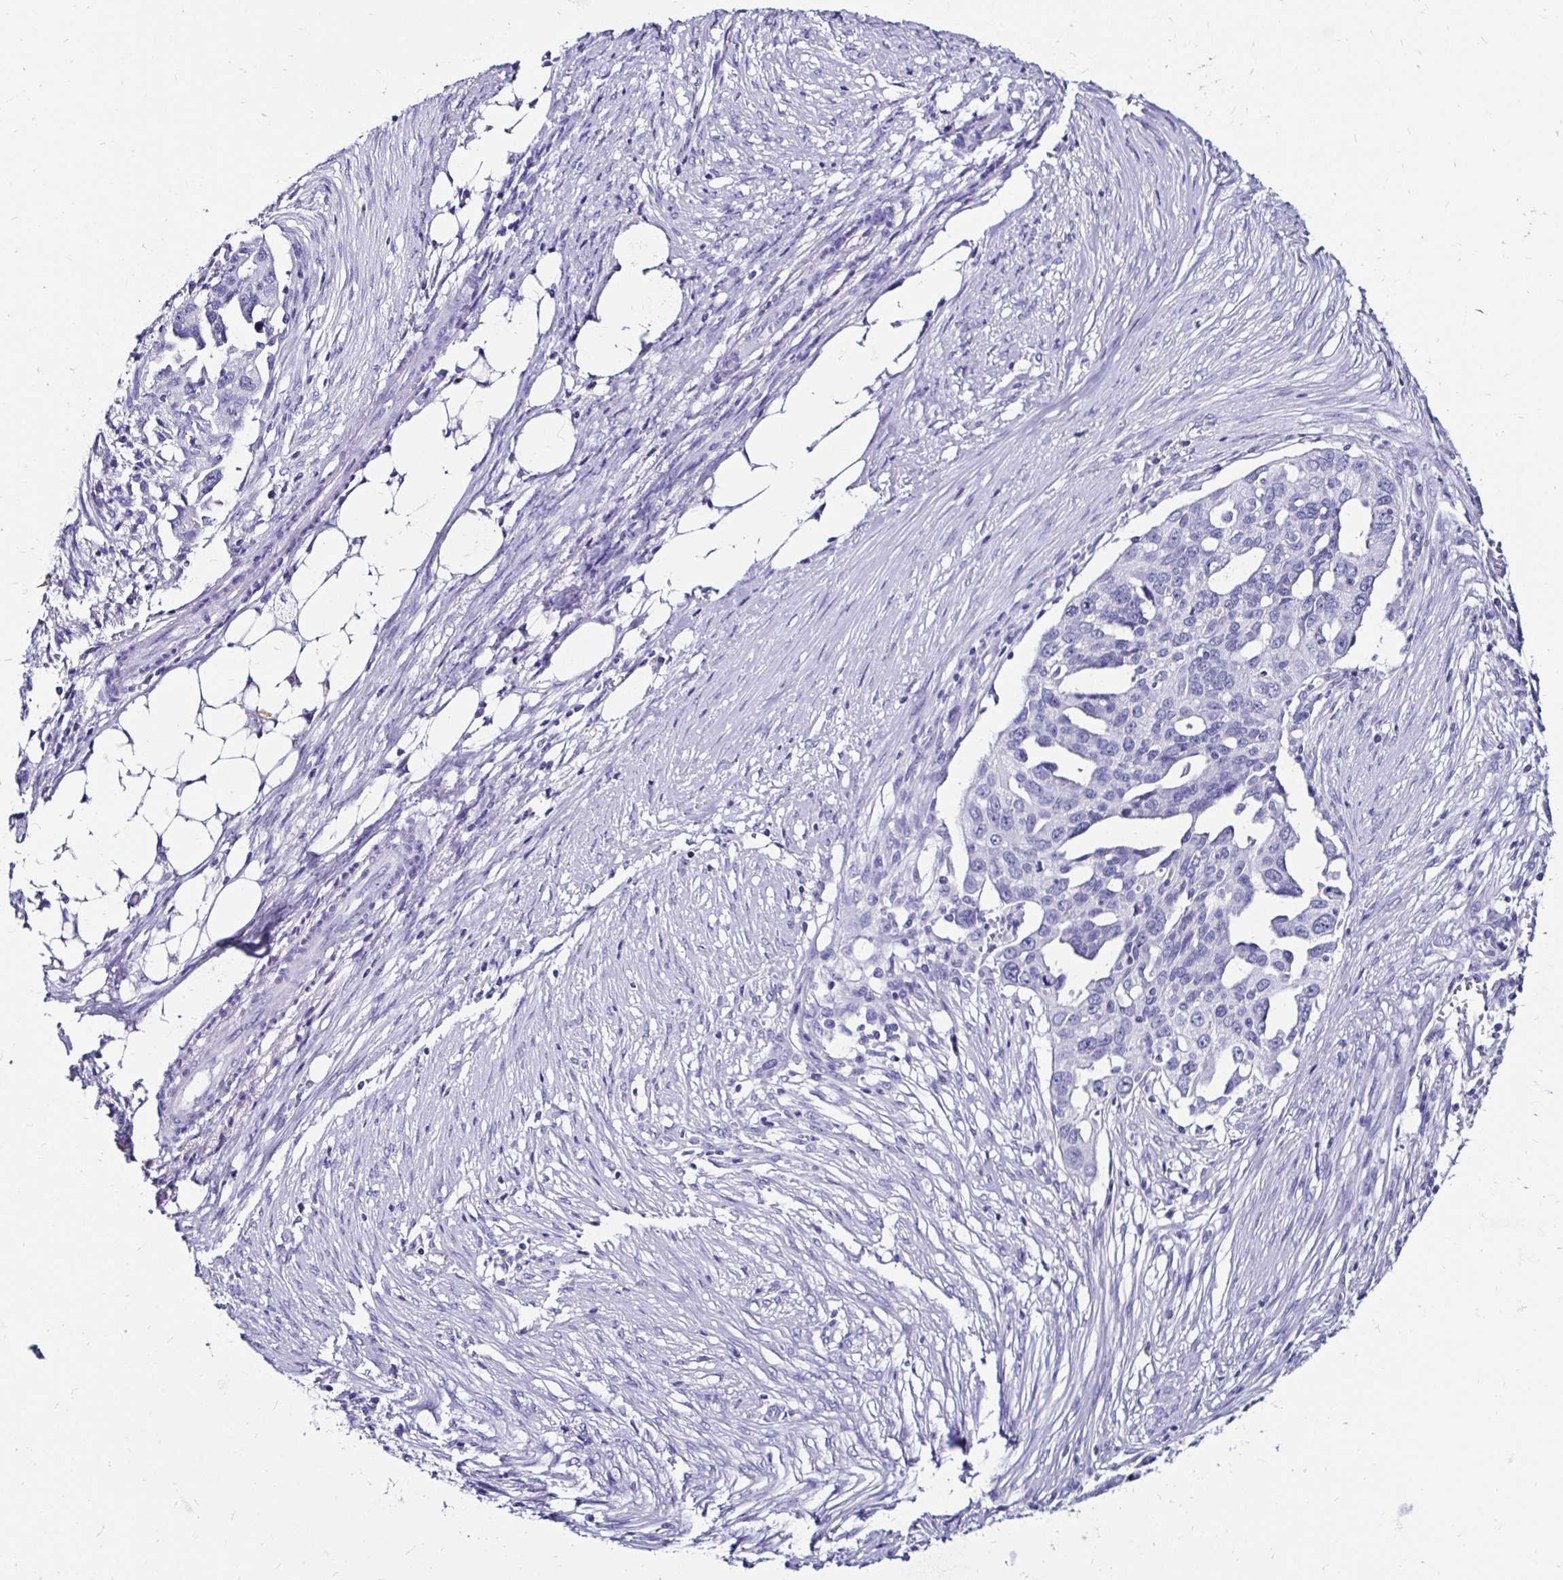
{"staining": {"intensity": "negative", "quantity": "none", "location": "none"}, "tissue": "ovarian cancer", "cell_type": "Tumor cells", "image_type": "cancer", "snomed": [{"axis": "morphology", "description": "Carcinoma, endometroid"}, {"axis": "morphology", "description": "Cystadenocarcinoma, serous, NOS"}, {"axis": "topography", "description": "Ovary"}], "caption": "A high-resolution histopathology image shows IHC staining of serous cystadenocarcinoma (ovarian), which exhibits no significant staining in tumor cells.", "gene": "KCNT1", "patient": {"sex": "female", "age": 45}}